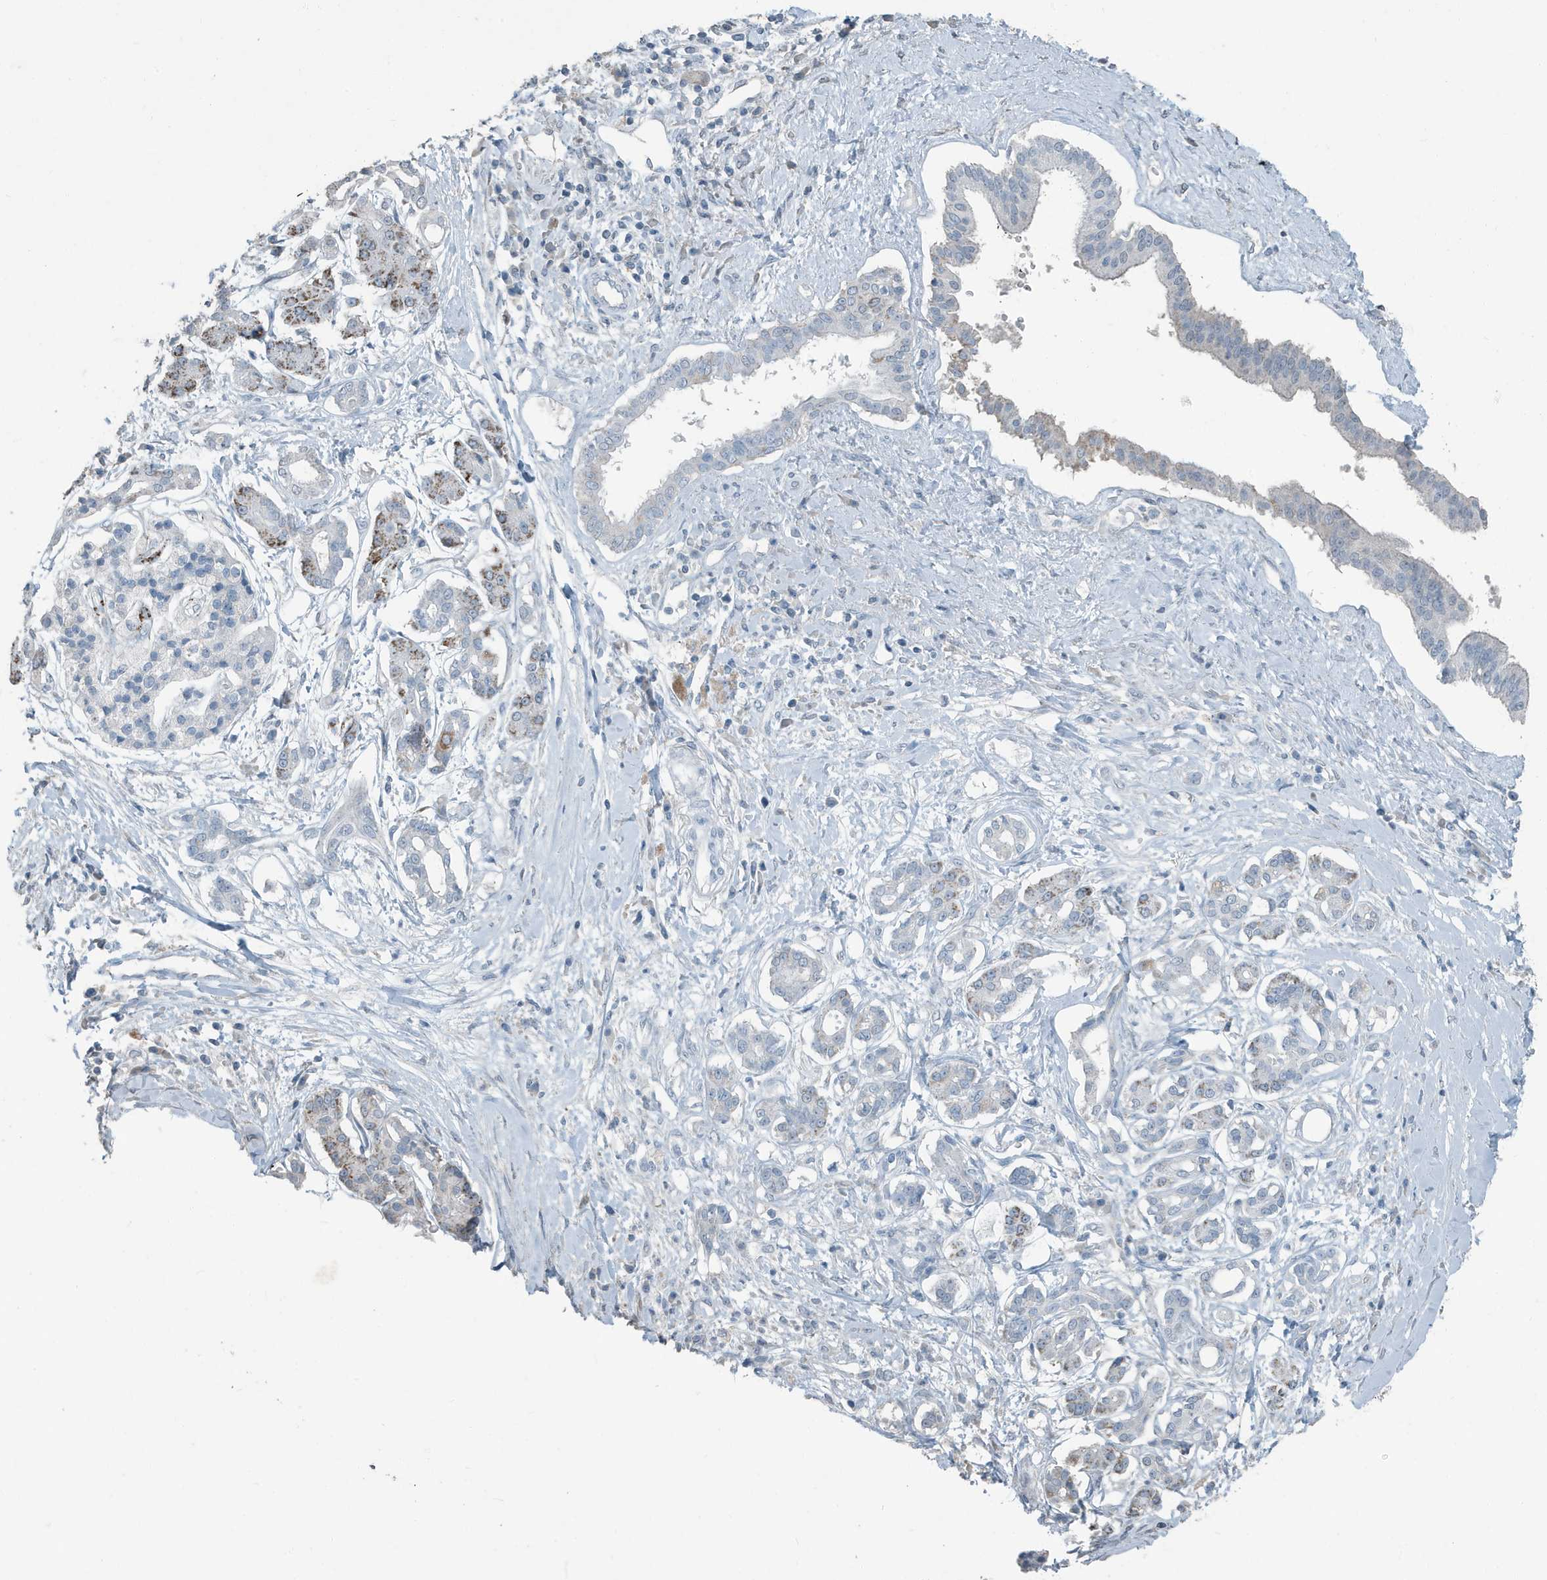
{"staining": {"intensity": "weak", "quantity": "<25%", "location": "cytoplasmic/membranous"}, "tissue": "pancreatic cancer", "cell_type": "Tumor cells", "image_type": "cancer", "snomed": [{"axis": "morphology", "description": "Inflammation, NOS"}, {"axis": "morphology", "description": "Adenocarcinoma, NOS"}, {"axis": "topography", "description": "Pancreas"}], "caption": "This is a image of IHC staining of adenocarcinoma (pancreatic), which shows no expression in tumor cells.", "gene": "FAM162A", "patient": {"sex": "female", "age": 56}}